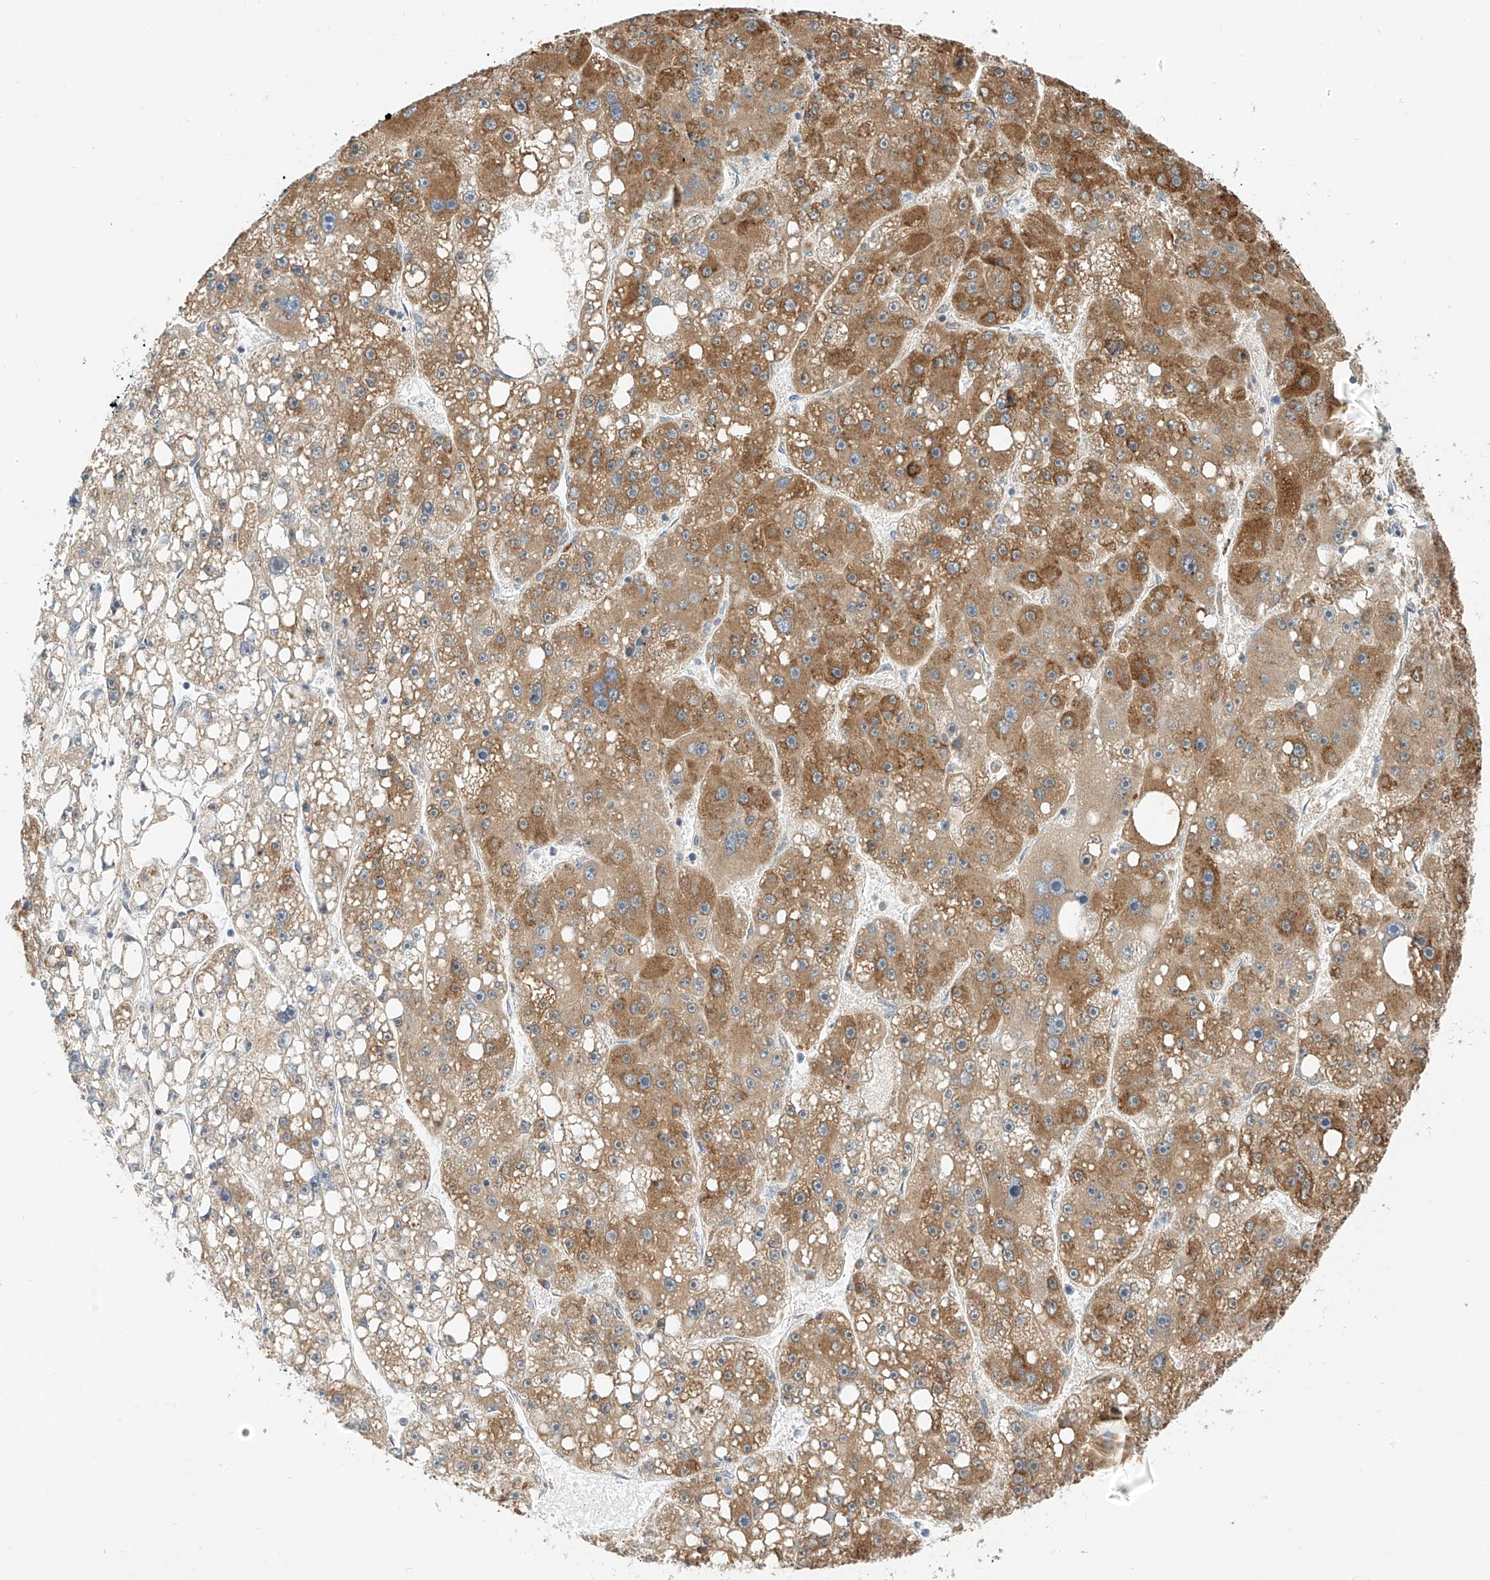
{"staining": {"intensity": "moderate", "quantity": ">75%", "location": "cytoplasmic/membranous"}, "tissue": "liver cancer", "cell_type": "Tumor cells", "image_type": "cancer", "snomed": [{"axis": "morphology", "description": "Carcinoma, Hepatocellular, NOS"}, {"axis": "topography", "description": "Liver"}], "caption": "Moderate cytoplasmic/membranous positivity for a protein is identified in approximately >75% of tumor cells of liver cancer using immunohistochemistry.", "gene": "PPA2", "patient": {"sex": "female", "age": 61}}